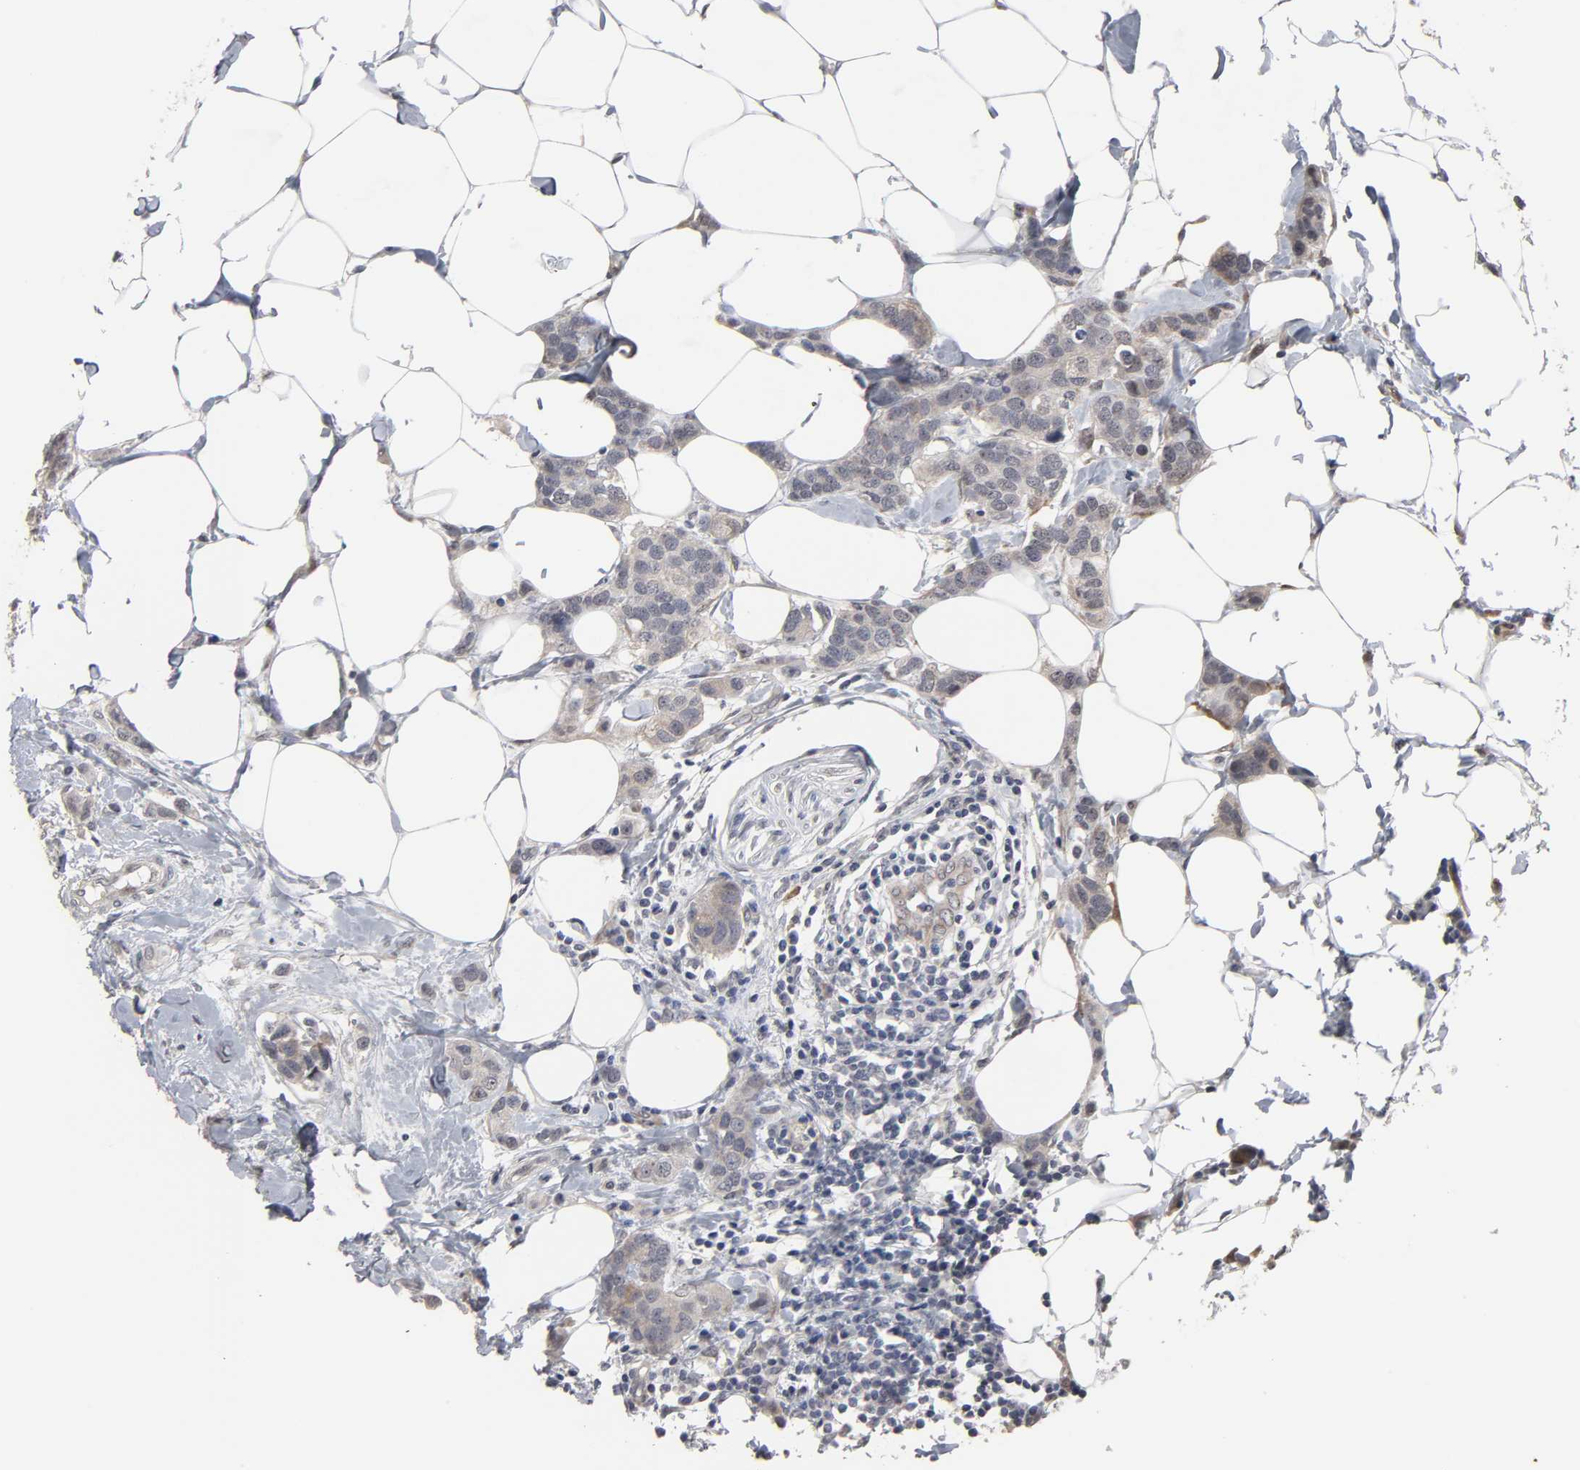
{"staining": {"intensity": "moderate", "quantity": ">75%", "location": "cytoplasmic/membranous"}, "tissue": "breast cancer", "cell_type": "Tumor cells", "image_type": "cancer", "snomed": [{"axis": "morphology", "description": "Normal tissue, NOS"}, {"axis": "morphology", "description": "Duct carcinoma"}, {"axis": "topography", "description": "Breast"}], "caption": "A histopathology image of human breast cancer stained for a protein exhibits moderate cytoplasmic/membranous brown staining in tumor cells.", "gene": "HNF4A", "patient": {"sex": "female", "age": 50}}